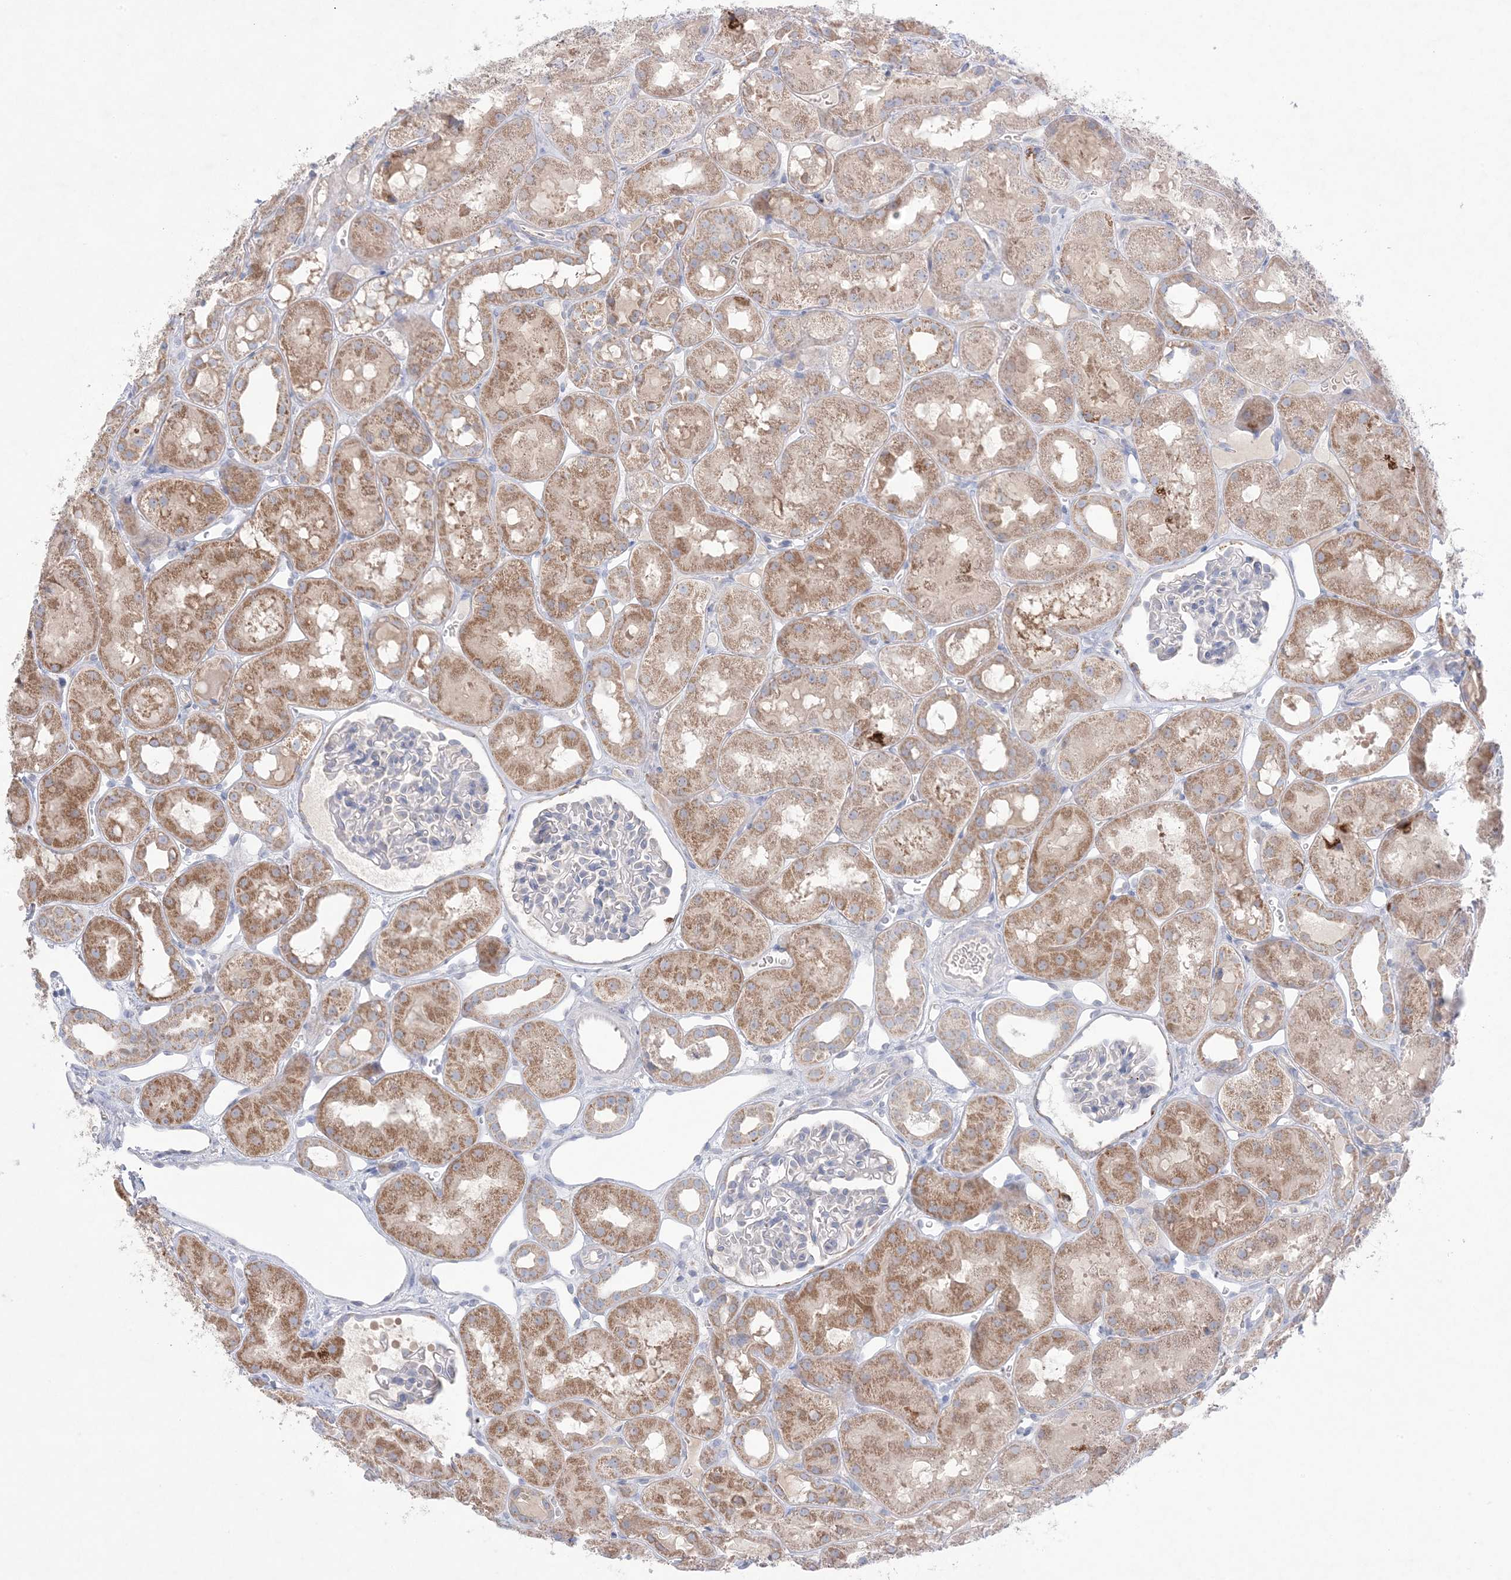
{"staining": {"intensity": "negative", "quantity": "none", "location": "none"}, "tissue": "kidney", "cell_type": "Cells in glomeruli", "image_type": "normal", "snomed": [{"axis": "morphology", "description": "Normal tissue, NOS"}, {"axis": "topography", "description": "Kidney"}], "caption": "A high-resolution photomicrograph shows immunohistochemistry staining of unremarkable kidney, which shows no significant positivity in cells in glomeruli. (Immunohistochemistry (ihc), brightfield microscopy, high magnification).", "gene": "KCTD6", "patient": {"sex": "male", "age": 16}}